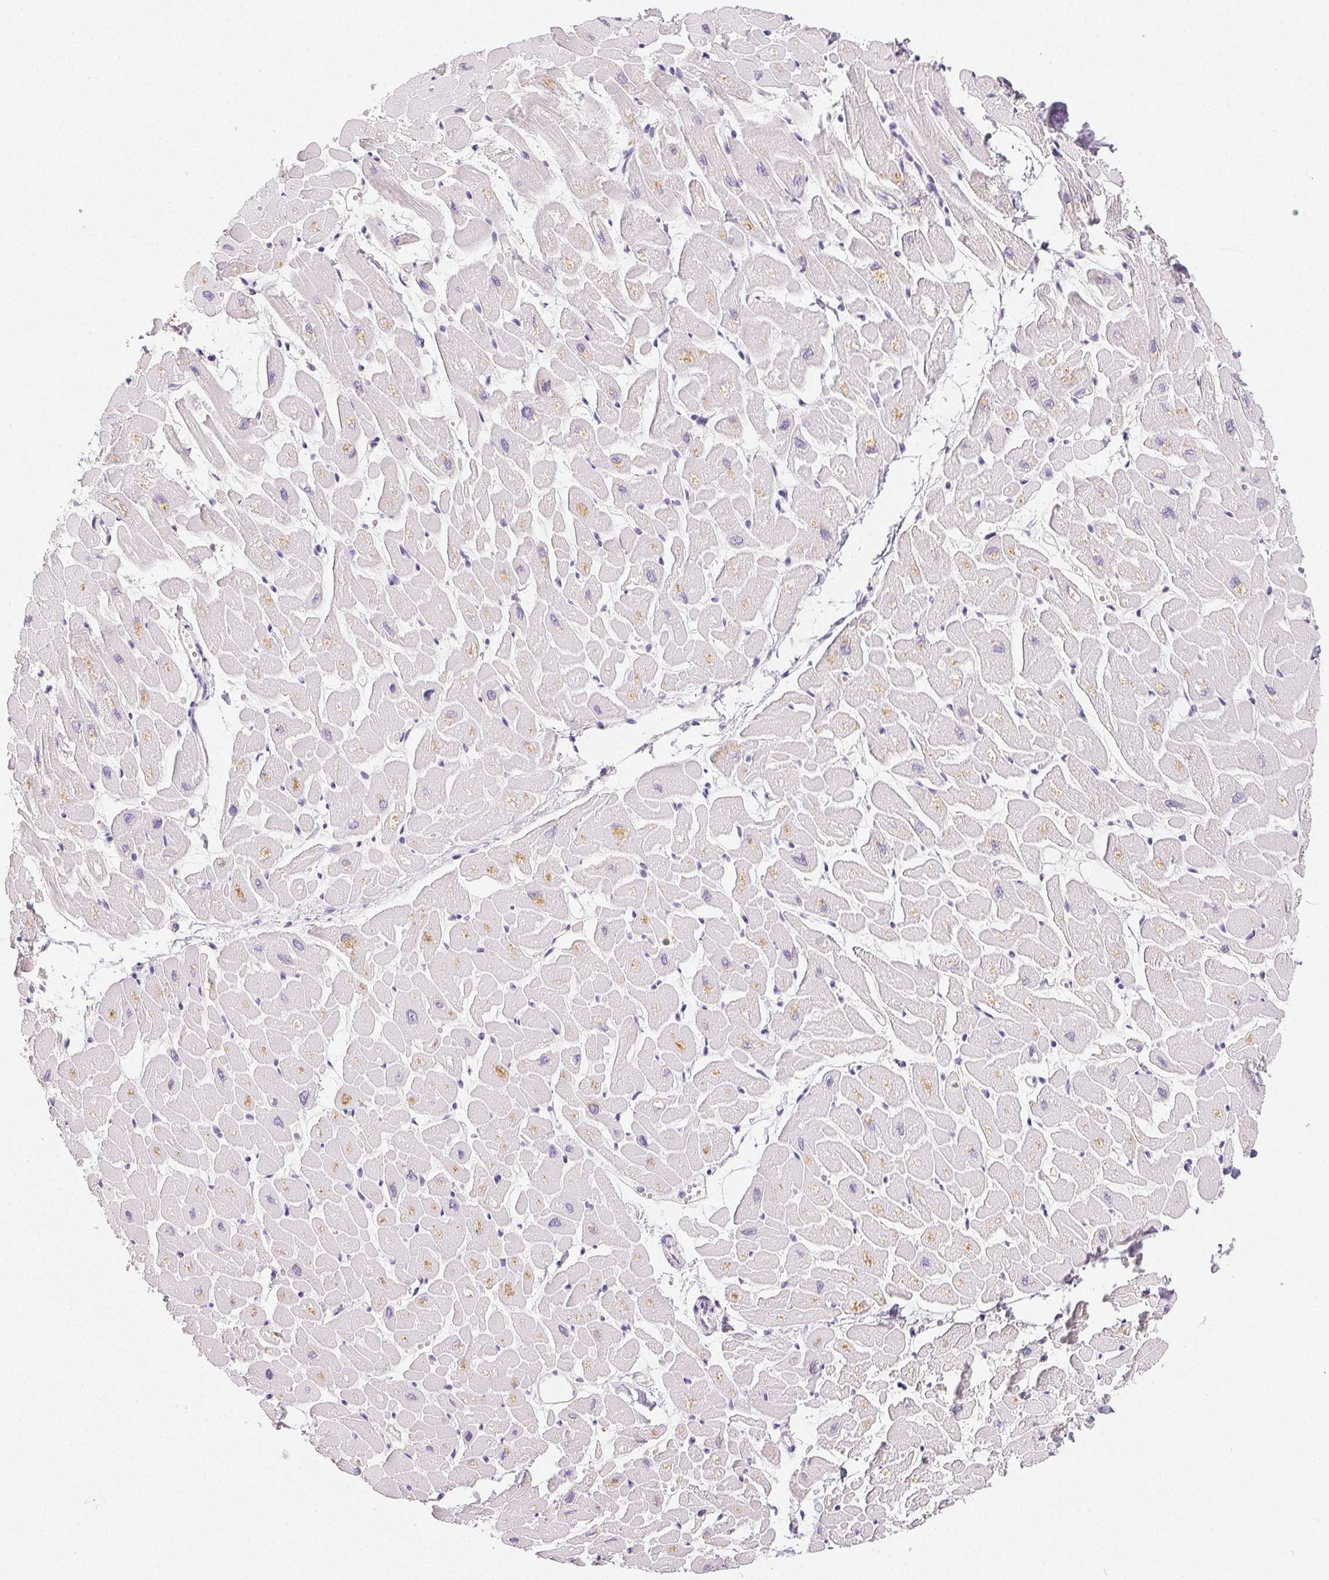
{"staining": {"intensity": "weak", "quantity": "<25%", "location": "cytoplasmic/membranous"}, "tissue": "heart muscle", "cell_type": "Cardiomyocytes", "image_type": "normal", "snomed": [{"axis": "morphology", "description": "Normal tissue, NOS"}, {"axis": "topography", "description": "Heart"}], "caption": "Immunohistochemistry photomicrograph of normal human heart muscle stained for a protein (brown), which demonstrates no positivity in cardiomyocytes.", "gene": "MIOX", "patient": {"sex": "male", "age": 57}}